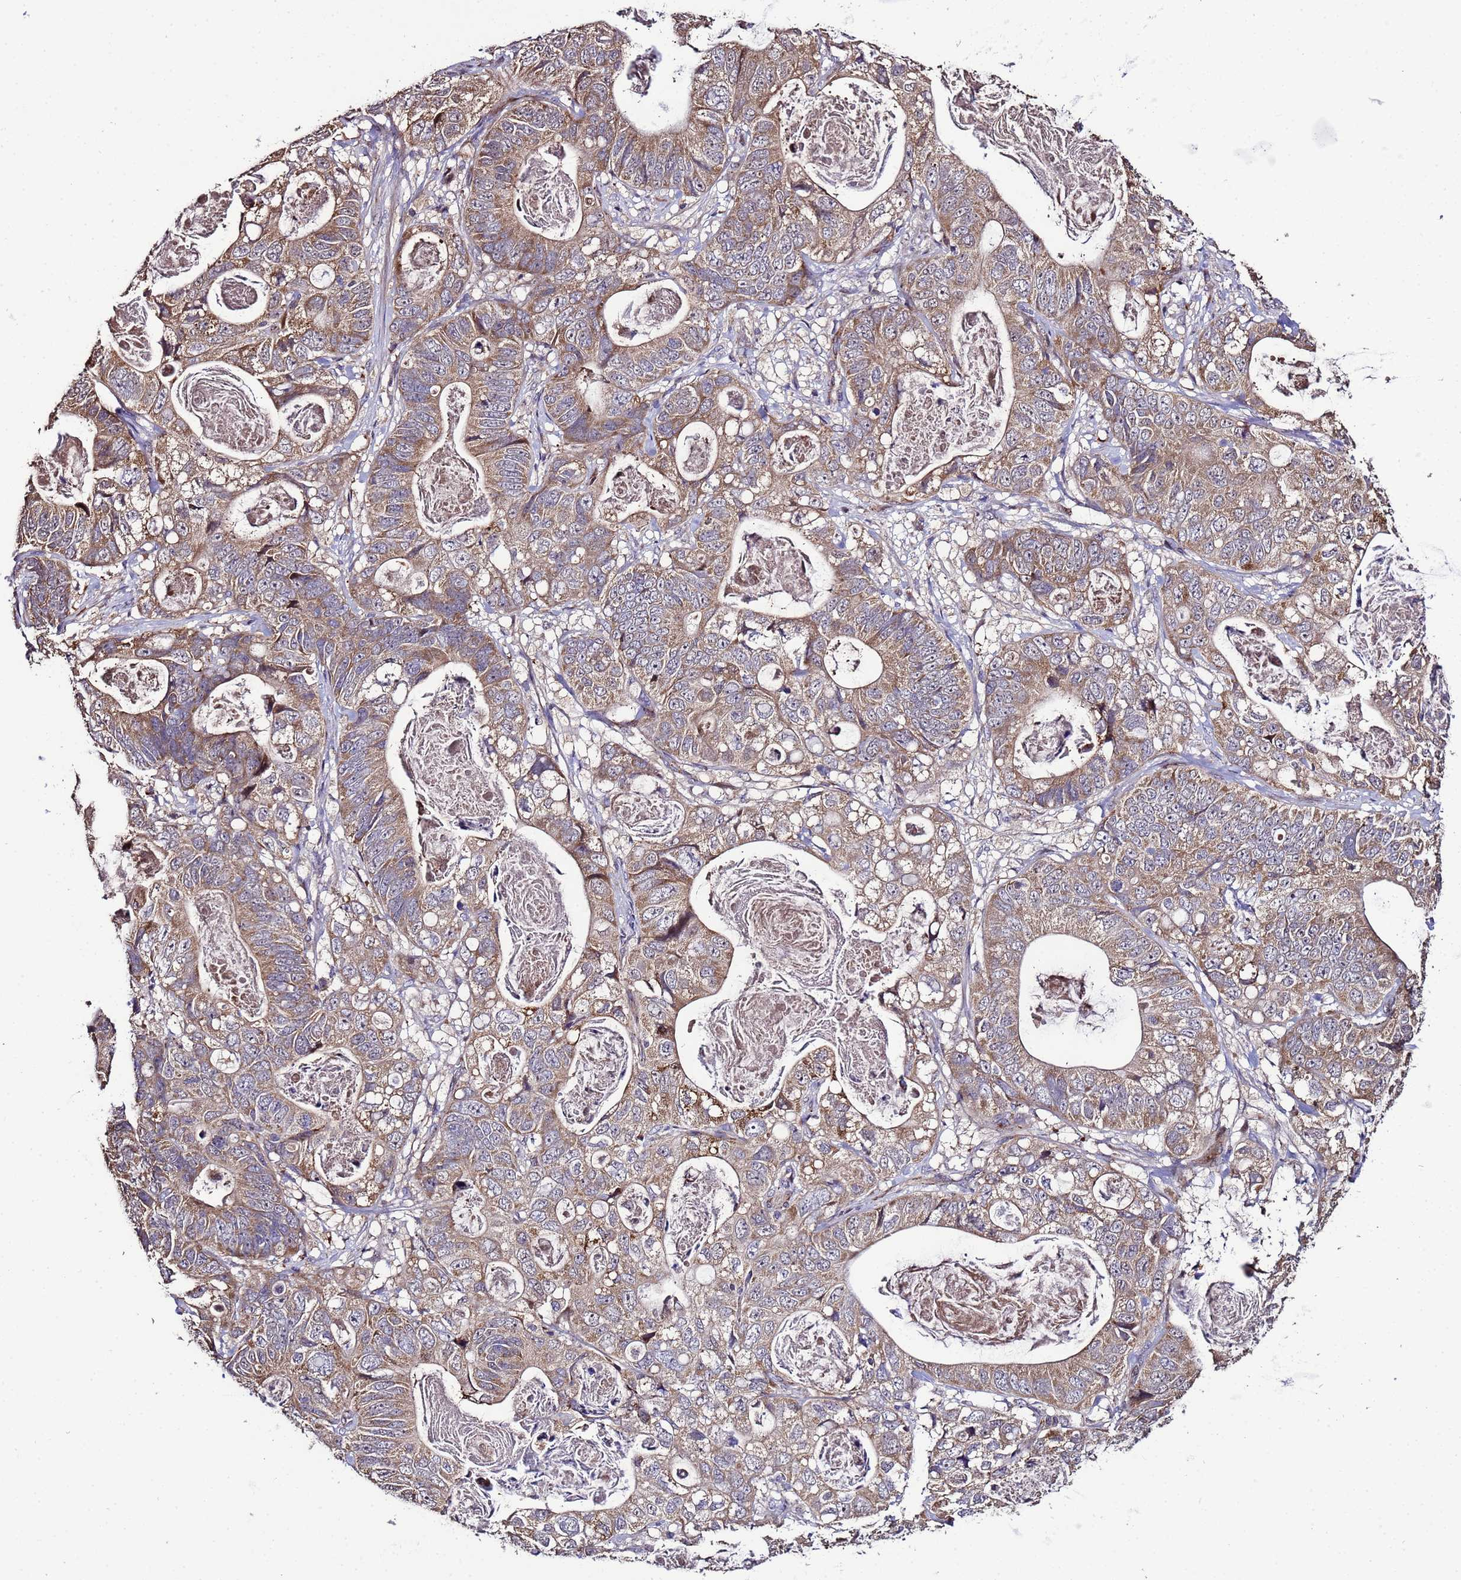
{"staining": {"intensity": "moderate", "quantity": ">75%", "location": "cytoplasmic/membranous"}, "tissue": "stomach cancer", "cell_type": "Tumor cells", "image_type": "cancer", "snomed": [{"axis": "morphology", "description": "Normal tissue, NOS"}, {"axis": "morphology", "description": "Adenocarcinoma, NOS"}, {"axis": "topography", "description": "Stomach"}], "caption": "Human stomach cancer stained with a protein marker reveals moderate staining in tumor cells.", "gene": "WNK4", "patient": {"sex": "female", "age": 89}}